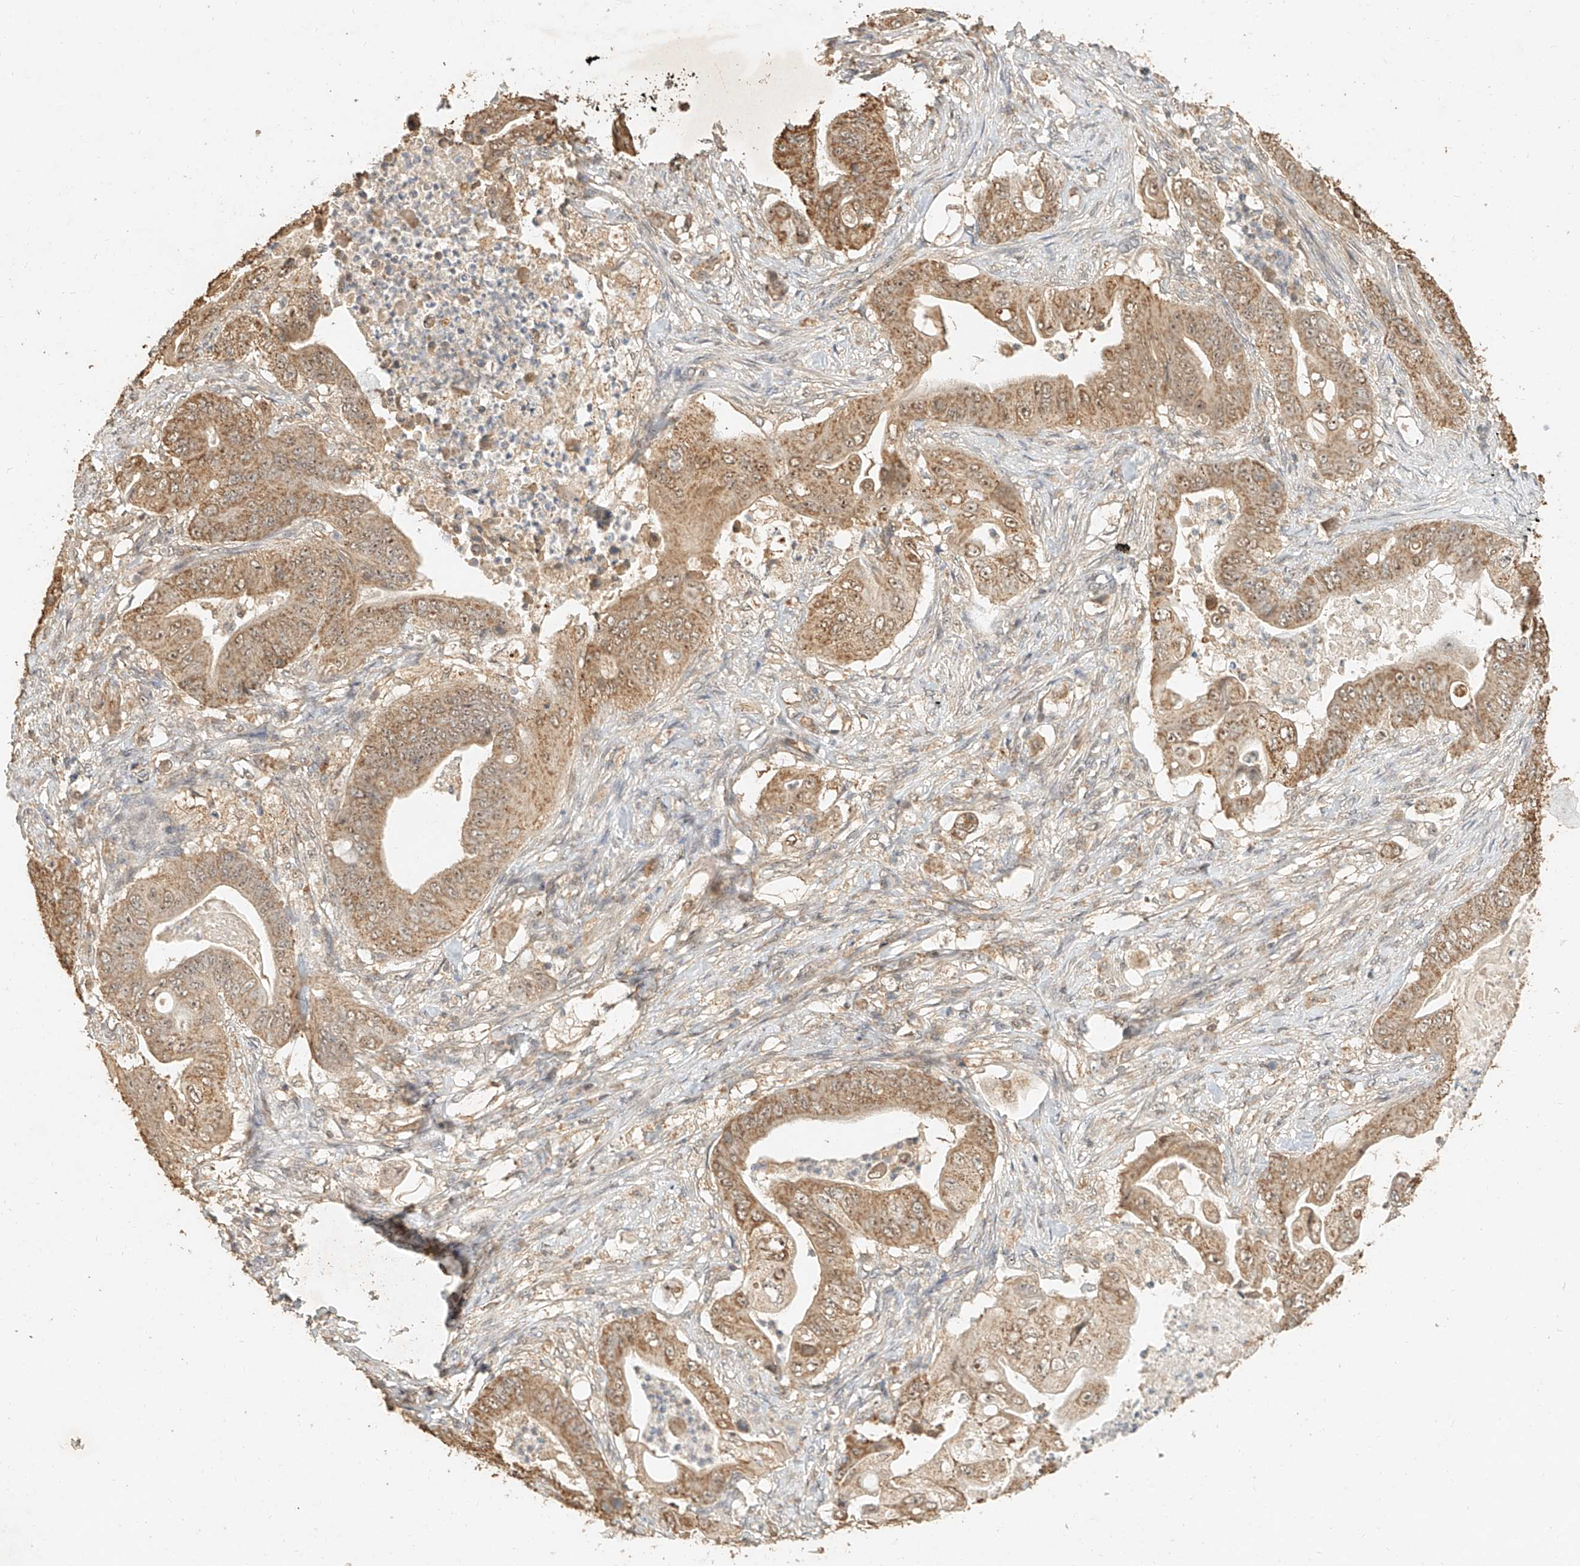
{"staining": {"intensity": "moderate", "quantity": ">75%", "location": "cytoplasmic/membranous"}, "tissue": "stomach cancer", "cell_type": "Tumor cells", "image_type": "cancer", "snomed": [{"axis": "morphology", "description": "Adenocarcinoma, NOS"}, {"axis": "topography", "description": "Stomach"}], "caption": "Protein expression analysis of stomach cancer (adenocarcinoma) displays moderate cytoplasmic/membranous positivity in about >75% of tumor cells. The staining is performed using DAB (3,3'-diaminobenzidine) brown chromogen to label protein expression. The nuclei are counter-stained blue using hematoxylin.", "gene": "CXorf58", "patient": {"sex": "female", "age": 73}}